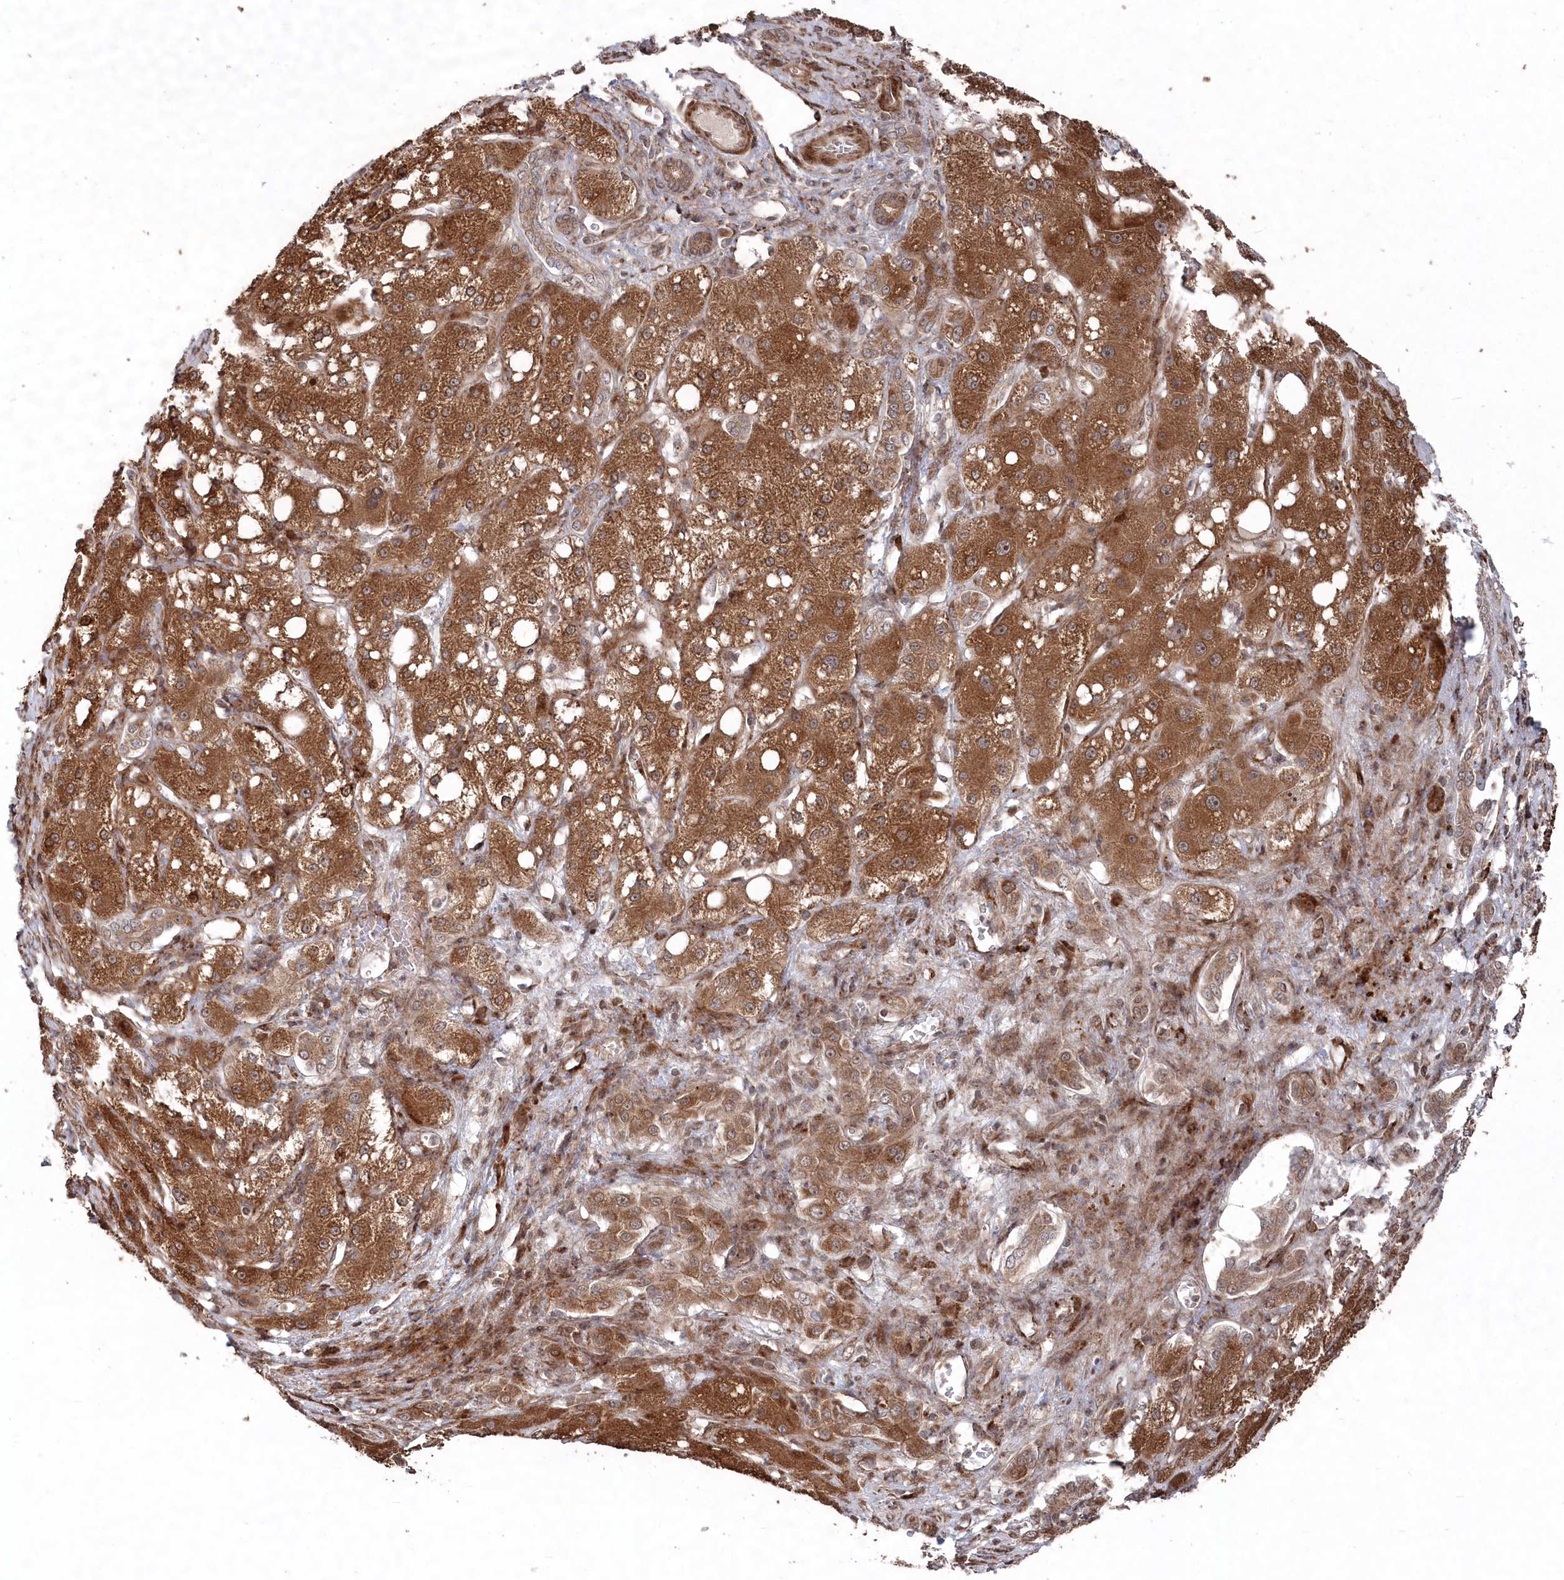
{"staining": {"intensity": "strong", "quantity": ">75%", "location": "cytoplasmic/membranous,nuclear"}, "tissue": "liver cancer", "cell_type": "Tumor cells", "image_type": "cancer", "snomed": [{"axis": "morphology", "description": "Carcinoma, Hepatocellular, NOS"}, {"axis": "topography", "description": "Liver"}], "caption": "This image displays immunohistochemistry (IHC) staining of human hepatocellular carcinoma (liver), with high strong cytoplasmic/membranous and nuclear expression in about >75% of tumor cells.", "gene": "POLR3A", "patient": {"sex": "male", "age": 80}}